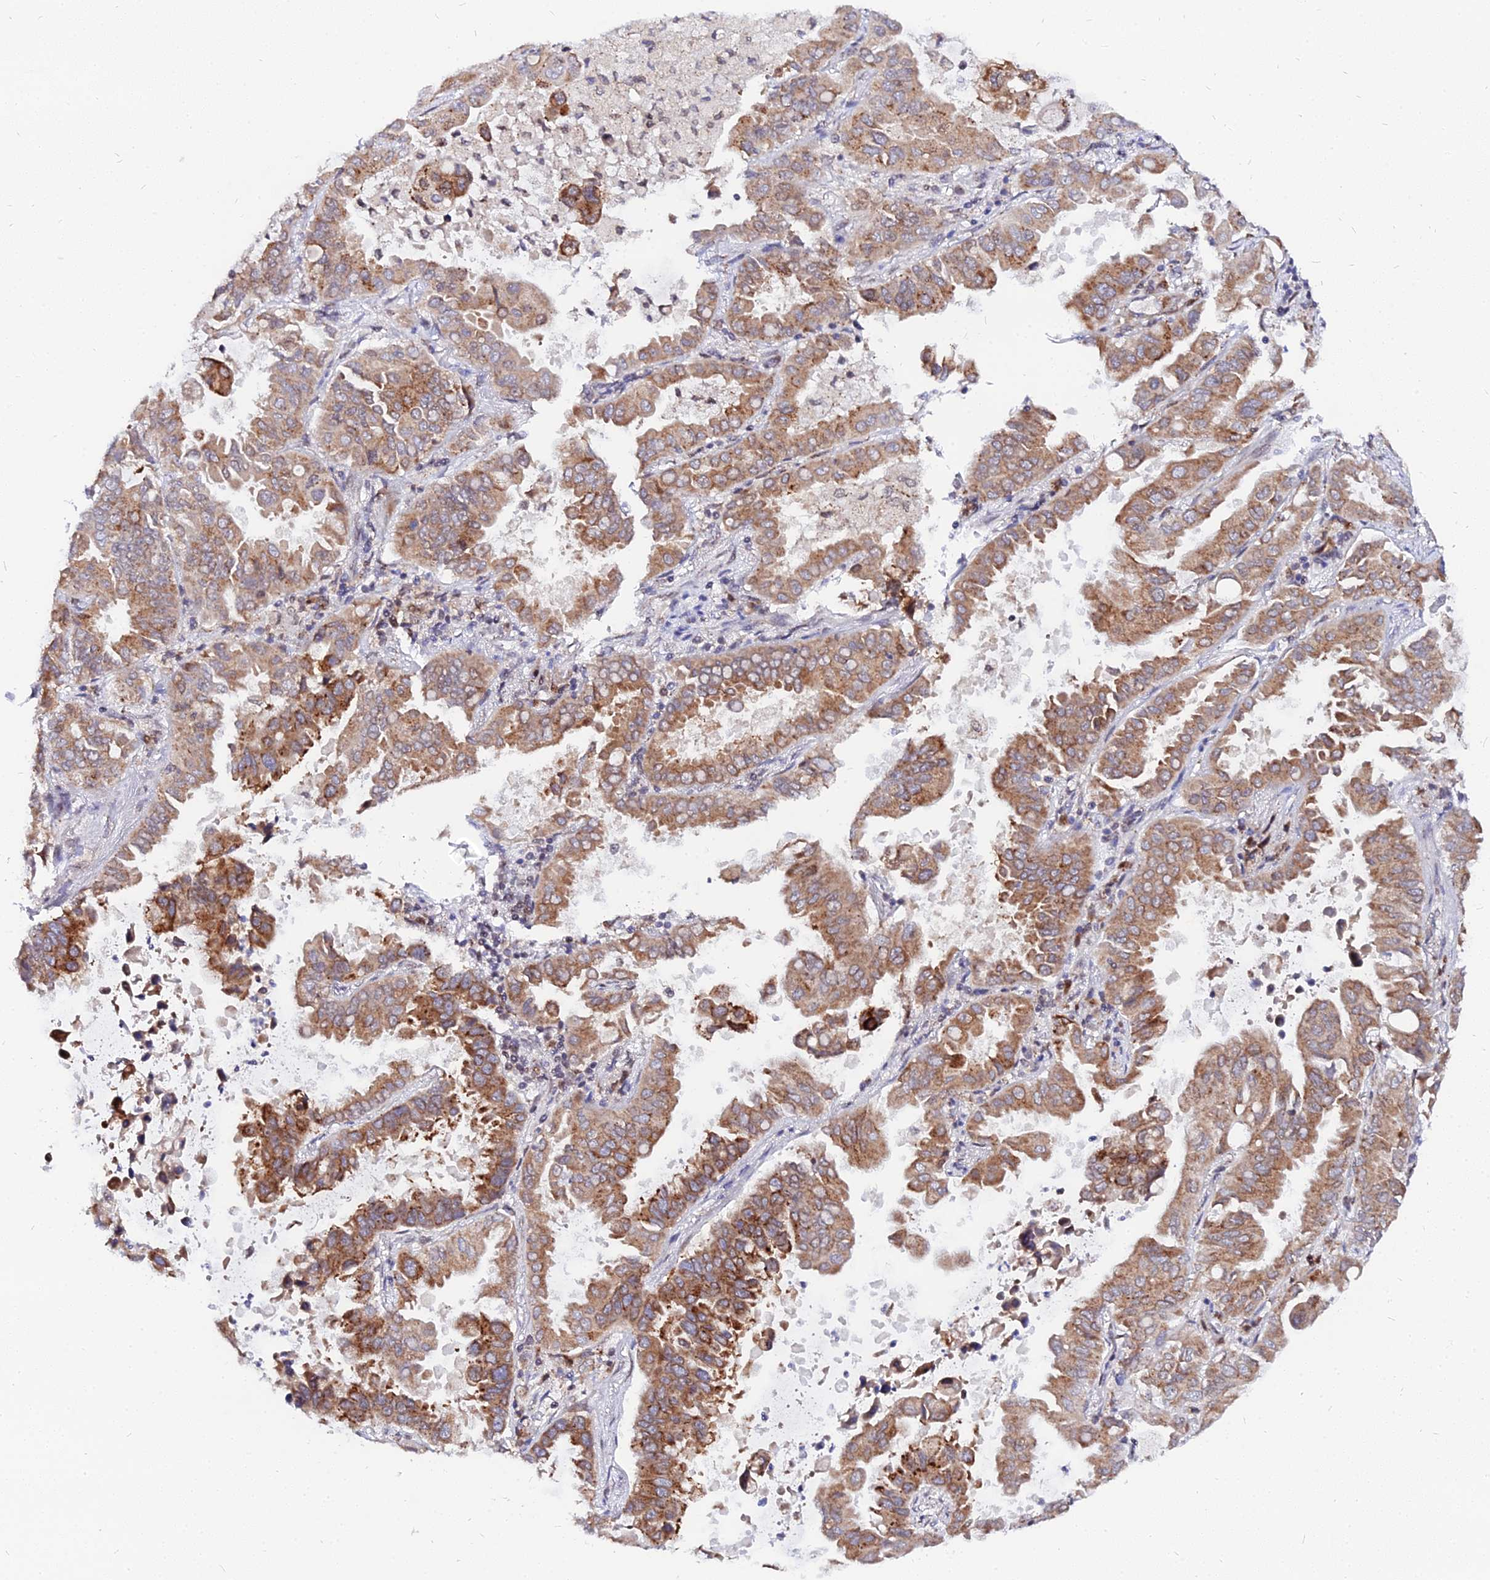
{"staining": {"intensity": "moderate", "quantity": ">75%", "location": "cytoplasmic/membranous"}, "tissue": "lung cancer", "cell_type": "Tumor cells", "image_type": "cancer", "snomed": [{"axis": "morphology", "description": "Adenocarcinoma, NOS"}, {"axis": "topography", "description": "Lung"}], "caption": "Immunohistochemistry (IHC) photomicrograph of neoplastic tissue: human lung cancer (adenocarcinoma) stained using immunohistochemistry displays medium levels of moderate protein expression localized specifically in the cytoplasmic/membranous of tumor cells, appearing as a cytoplasmic/membranous brown color.", "gene": "RNF121", "patient": {"sex": "male", "age": 64}}